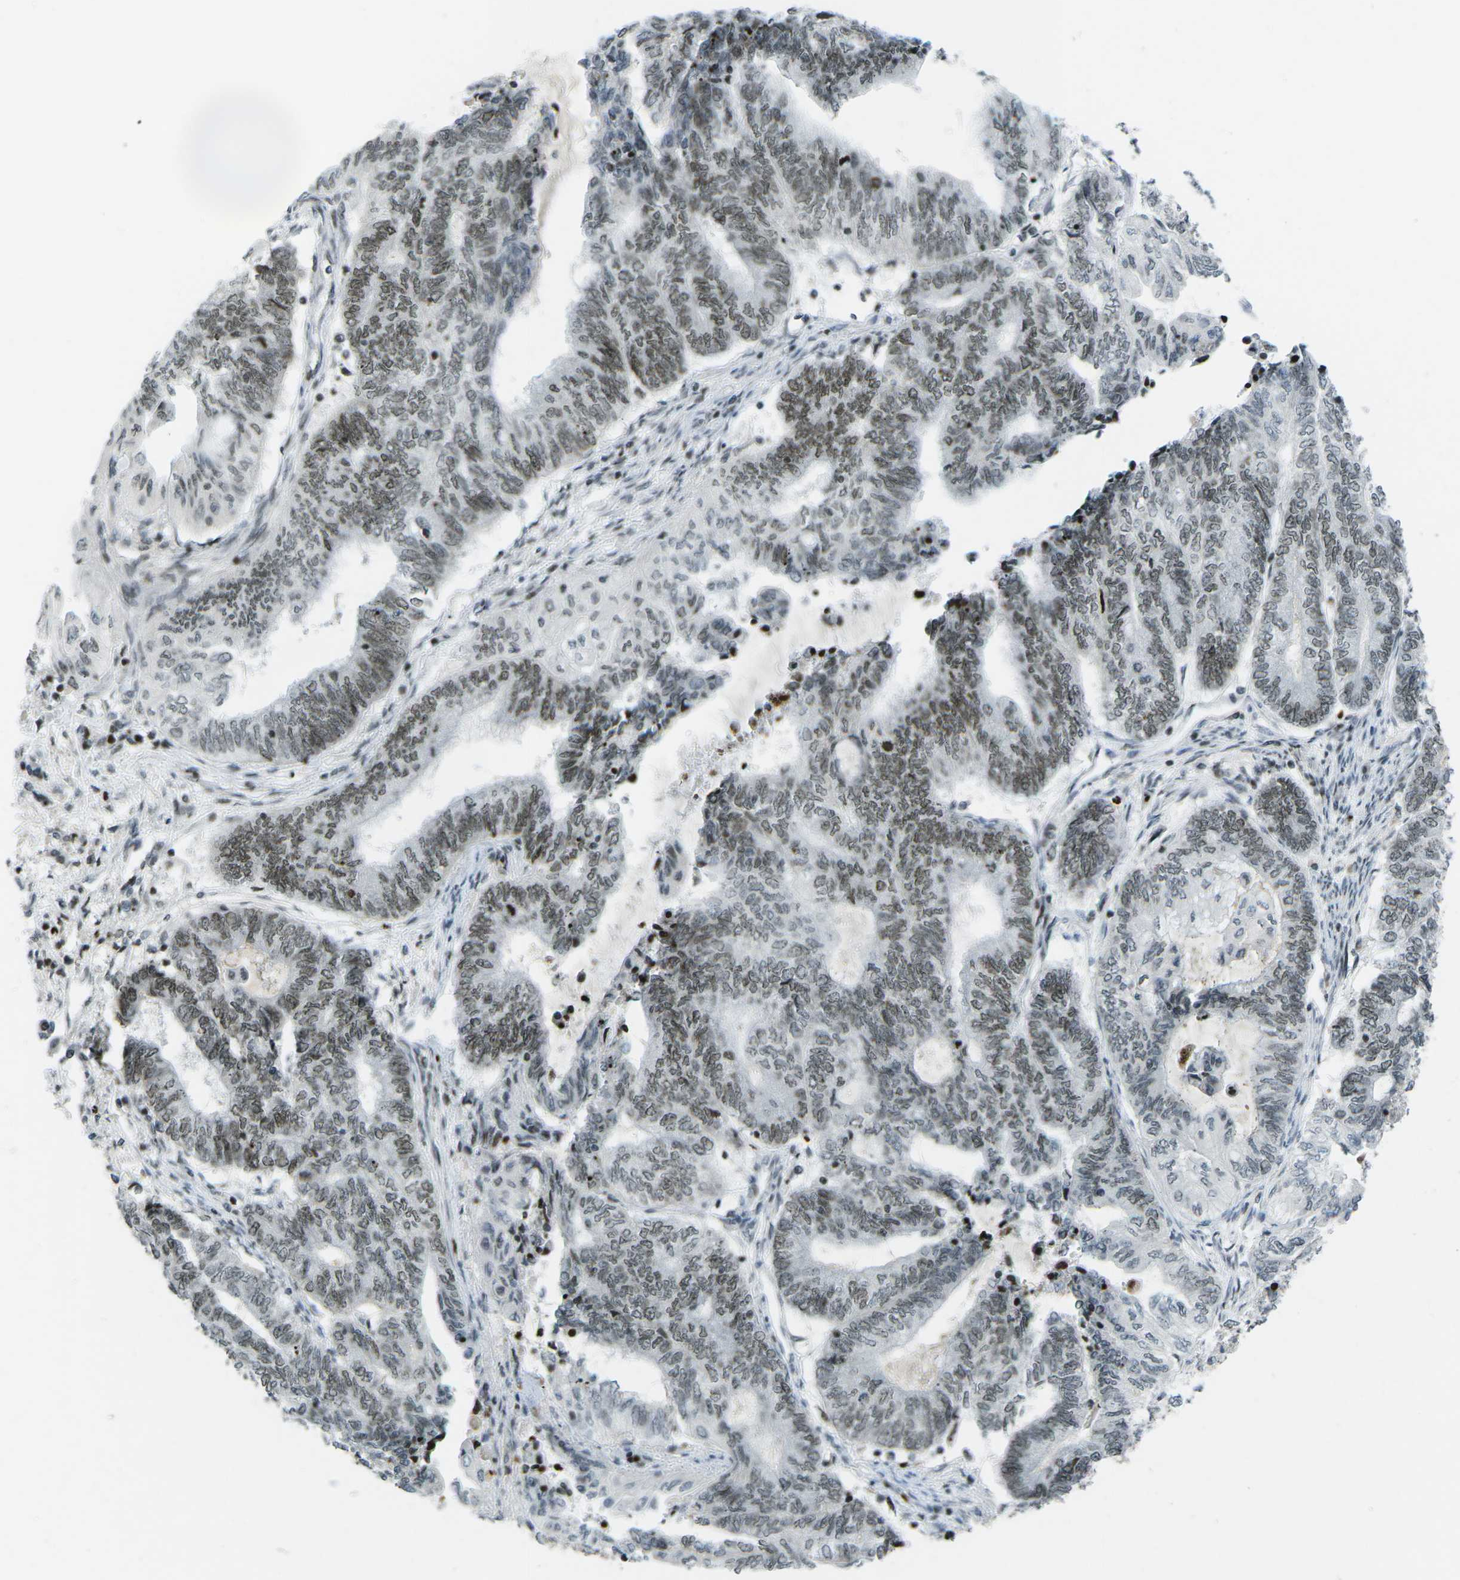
{"staining": {"intensity": "moderate", "quantity": "25%-75%", "location": "nuclear"}, "tissue": "endometrial cancer", "cell_type": "Tumor cells", "image_type": "cancer", "snomed": [{"axis": "morphology", "description": "Adenocarcinoma, NOS"}, {"axis": "topography", "description": "Uterus"}, {"axis": "topography", "description": "Endometrium"}], "caption": "This is an image of immunohistochemistry staining of endometrial cancer (adenocarcinoma), which shows moderate expression in the nuclear of tumor cells.", "gene": "EME1", "patient": {"sex": "female", "age": 70}}